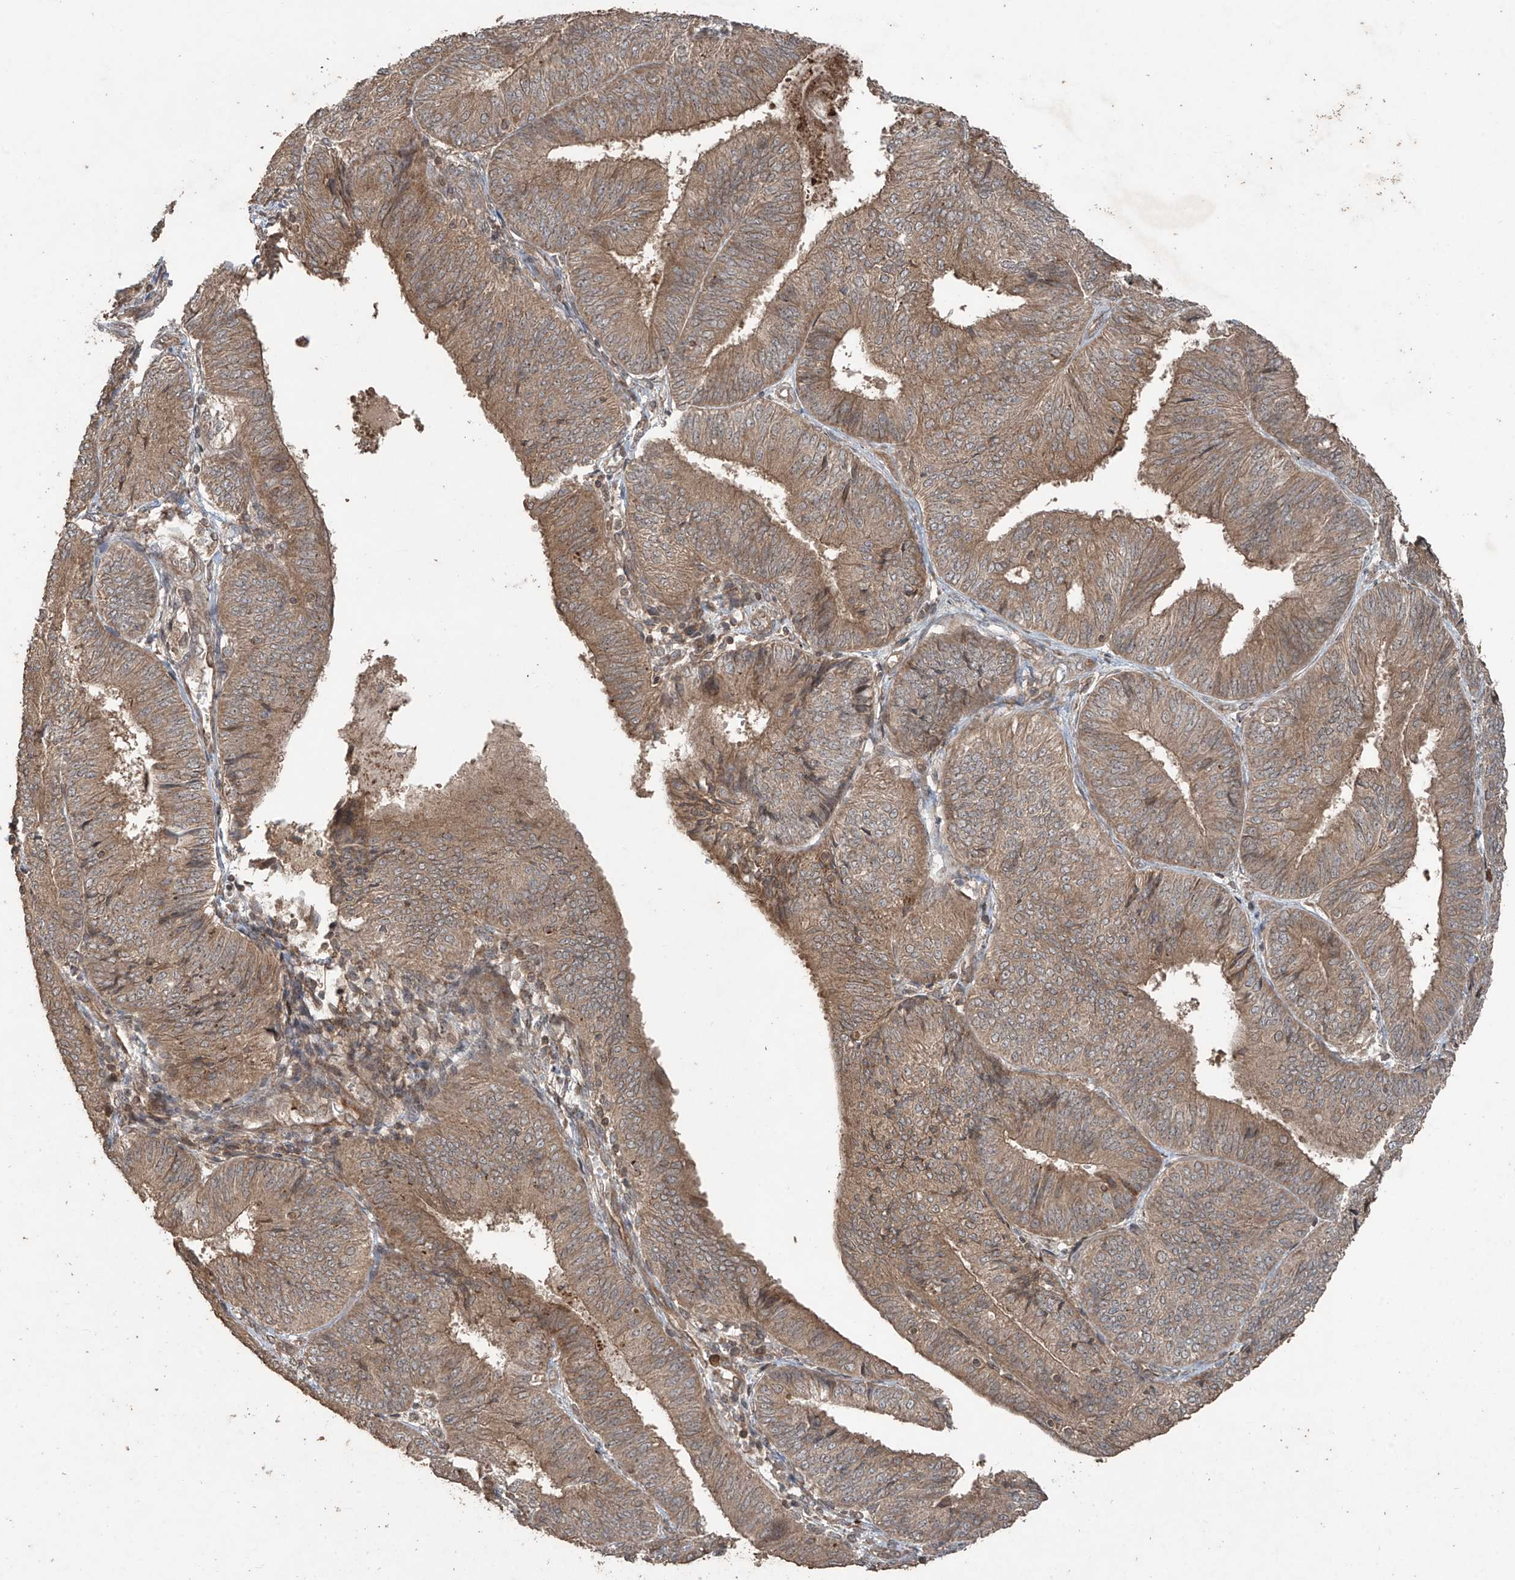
{"staining": {"intensity": "moderate", "quantity": ">75%", "location": "cytoplasmic/membranous"}, "tissue": "endometrial cancer", "cell_type": "Tumor cells", "image_type": "cancer", "snomed": [{"axis": "morphology", "description": "Adenocarcinoma, NOS"}, {"axis": "topography", "description": "Endometrium"}], "caption": "Immunohistochemistry (DAB (3,3'-diaminobenzidine)) staining of adenocarcinoma (endometrial) shows moderate cytoplasmic/membranous protein staining in about >75% of tumor cells.", "gene": "PGPEP1", "patient": {"sex": "female", "age": 58}}